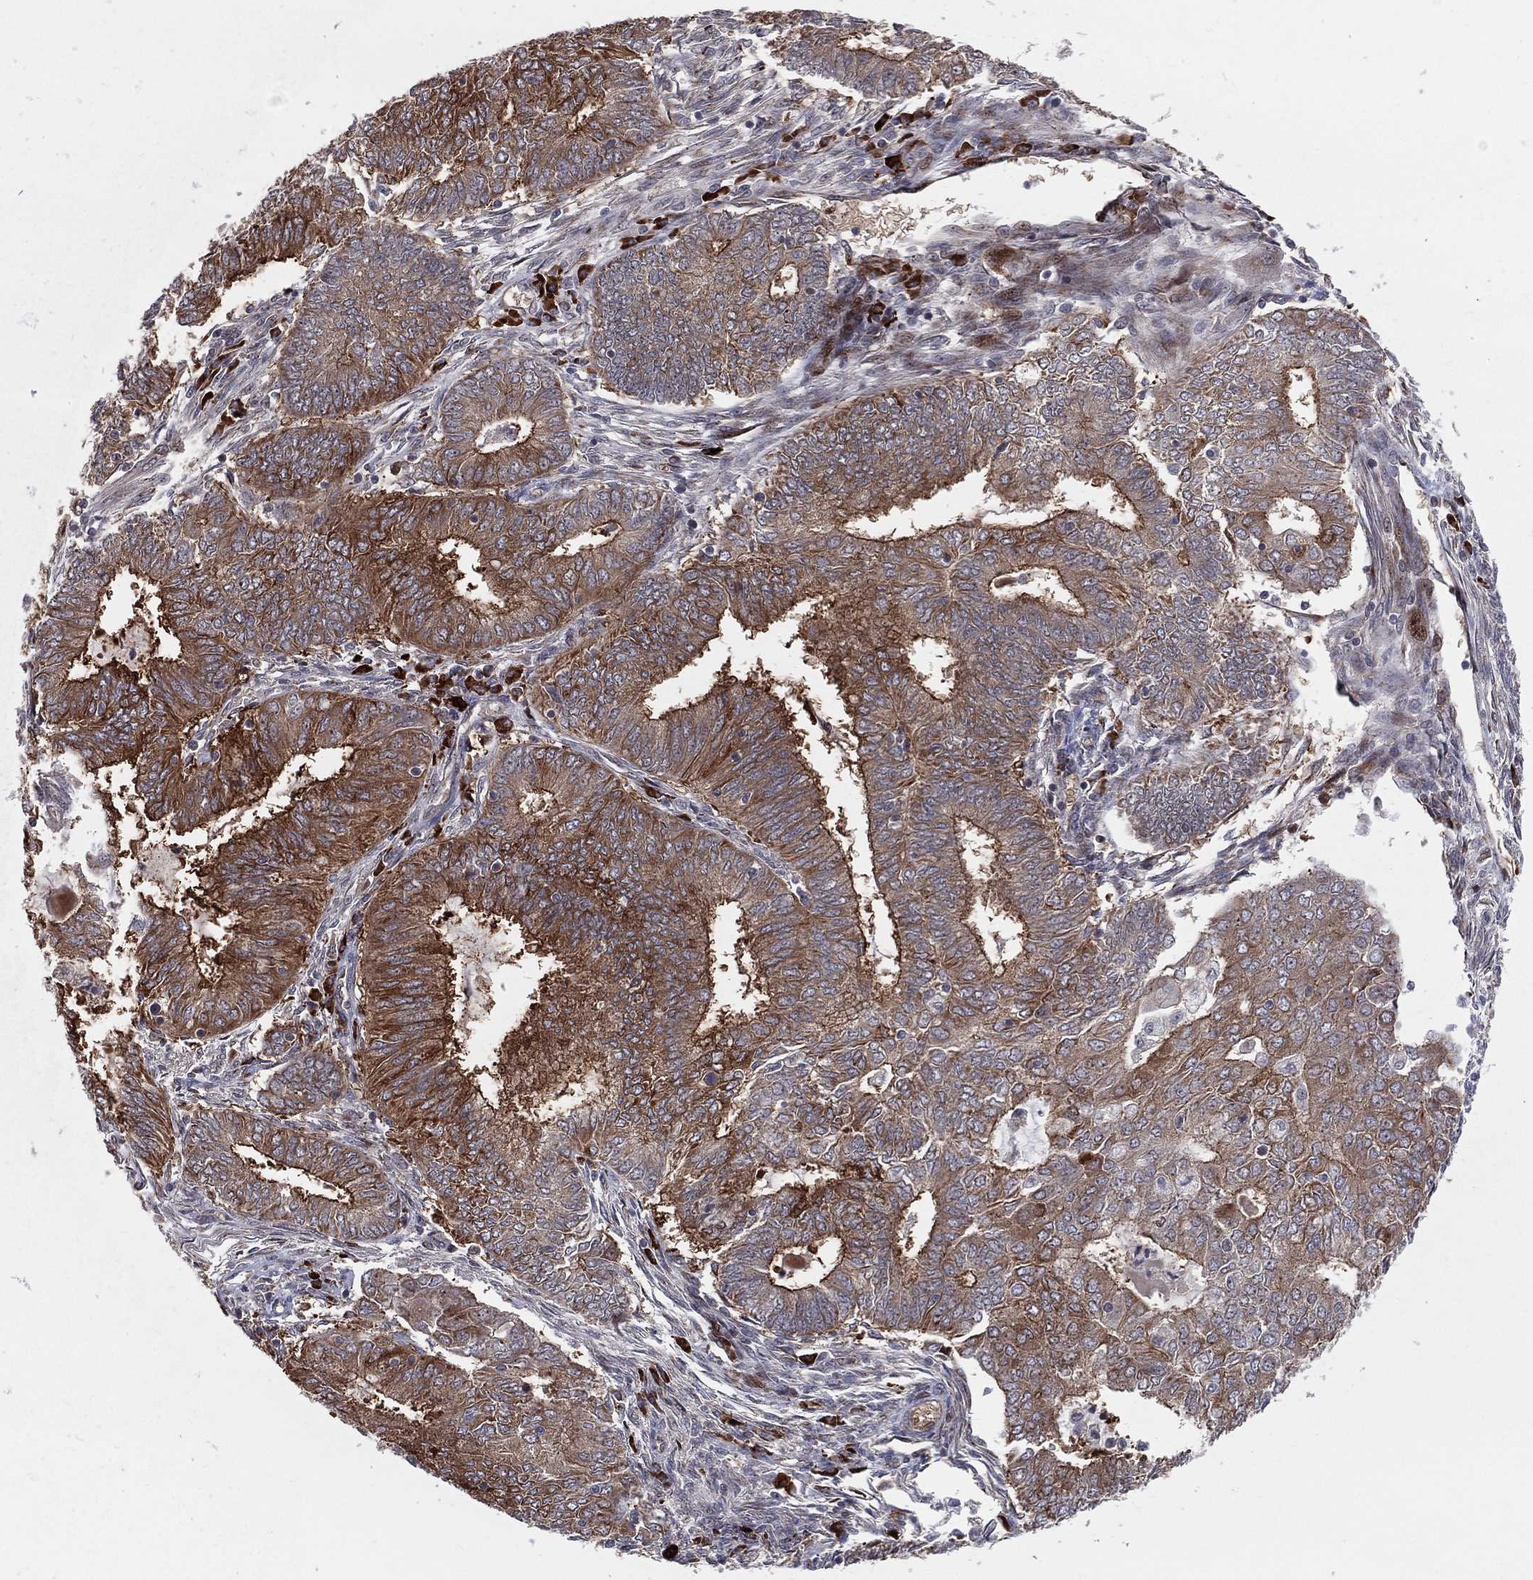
{"staining": {"intensity": "strong", "quantity": "25%-75%", "location": "cytoplasmic/membranous"}, "tissue": "endometrial cancer", "cell_type": "Tumor cells", "image_type": "cancer", "snomed": [{"axis": "morphology", "description": "Adenocarcinoma, NOS"}, {"axis": "topography", "description": "Endometrium"}], "caption": "A high-resolution micrograph shows immunohistochemistry staining of endometrial cancer (adenocarcinoma), which demonstrates strong cytoplasmic/membranous staining in approximately 25%-75% of tumor cells.", "gene": "VHL", "patient": {"sex": "female", "age": 62}}